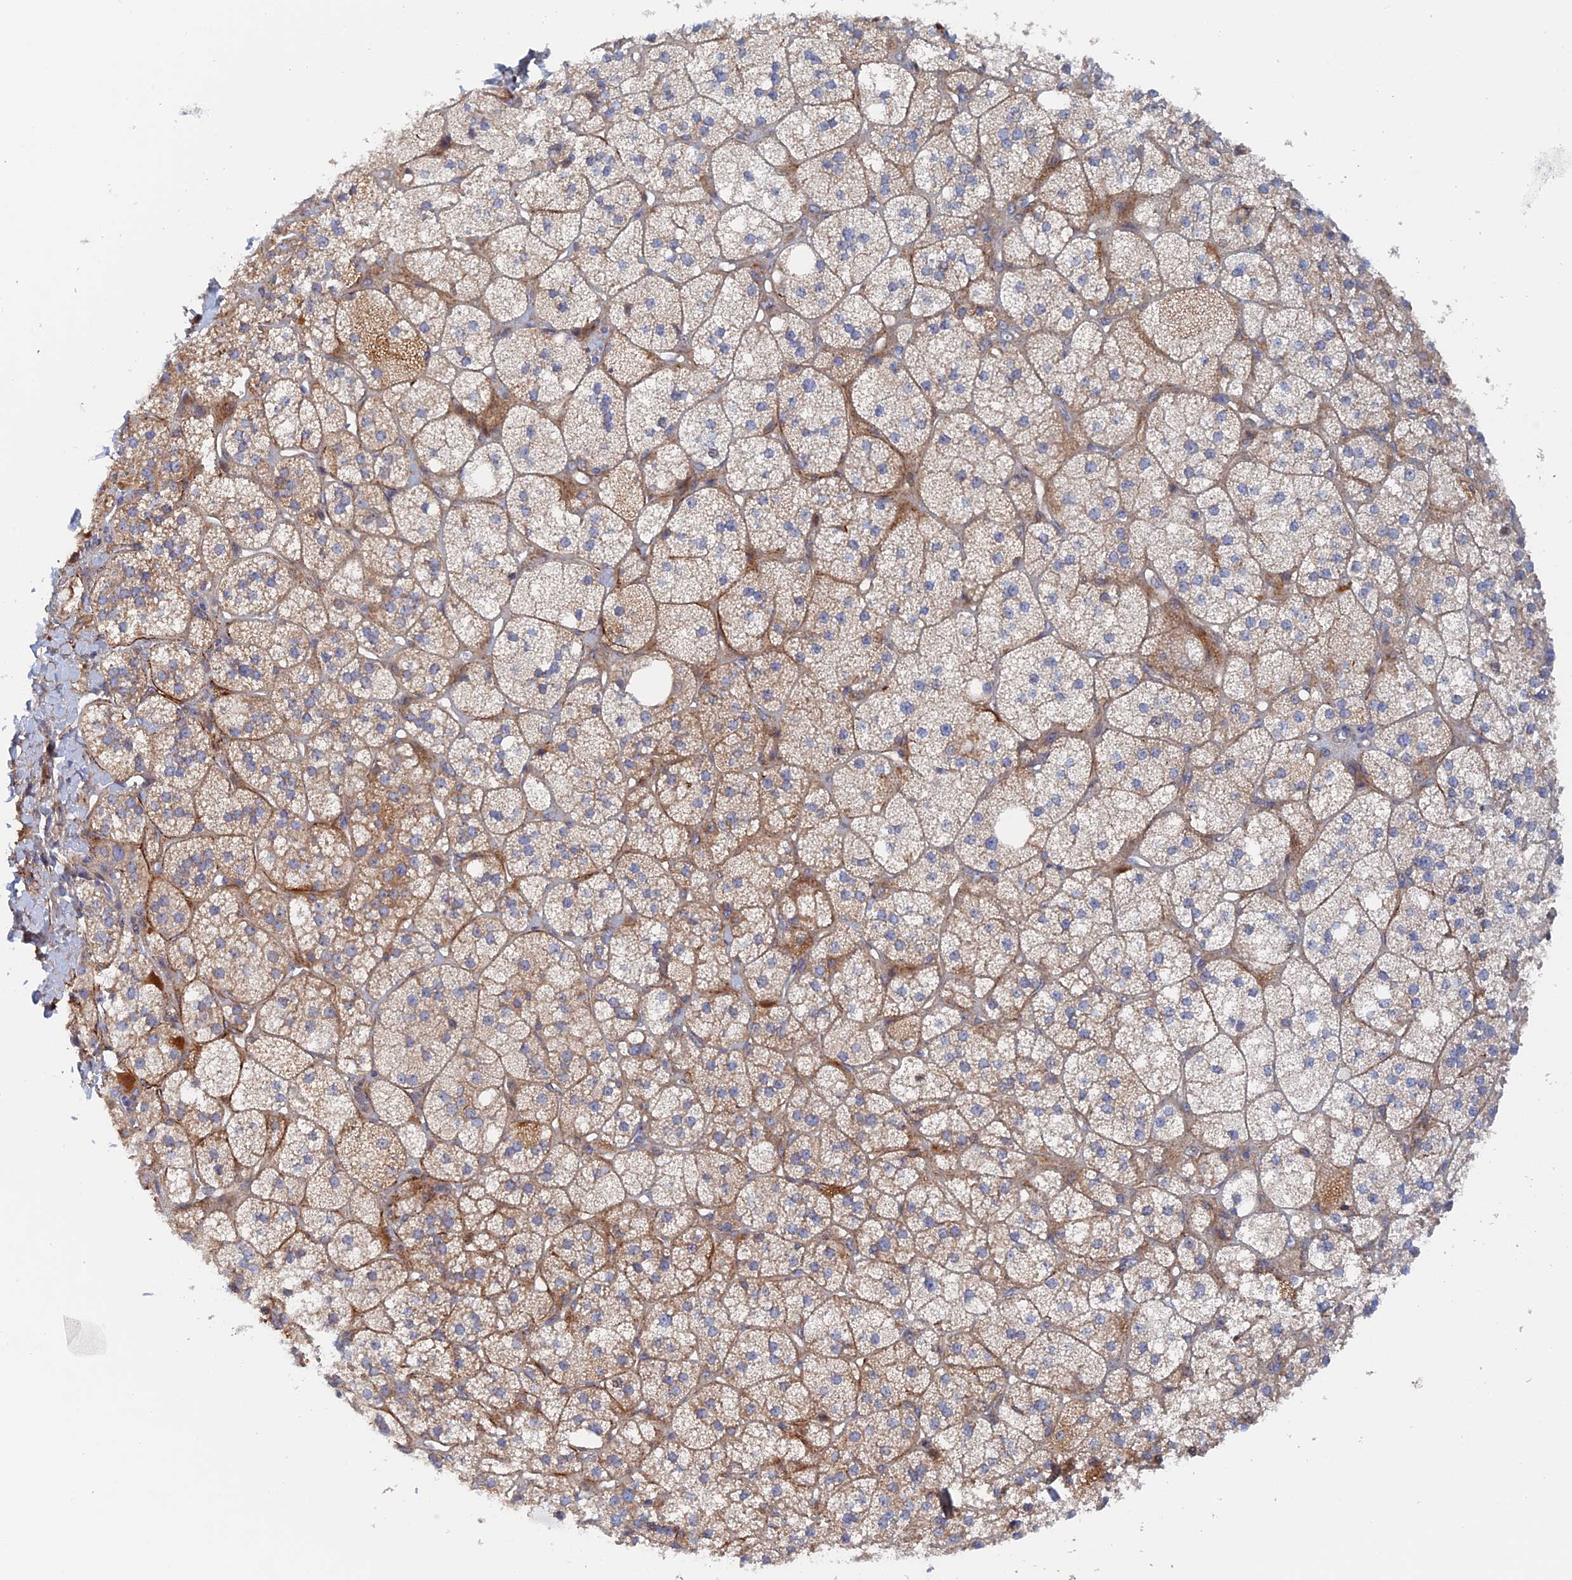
{"staining": {"intensity": "moderate", "quantity": "25%-75%", "location": "cytoplasmic/membranous"}, "tissue": "adrenal gland", "cell_type": "Glandular cells", "image_type": "normal", "snomed": [{"axis": "morphology", "description": "Normal tissue, NOS"}, {"axis": "topography", "description": "Adrenal gland"}], "caption": "DAB (3,3'-diaminobenzidine) immunohistochemical staining of normal human adrenal gland shows moderate cytoplasmic/membranous protein positivity in about 25%-75% of glandular cells.", "gene": "TMEM196", "patient": {"sex": "male", "age": 61}}